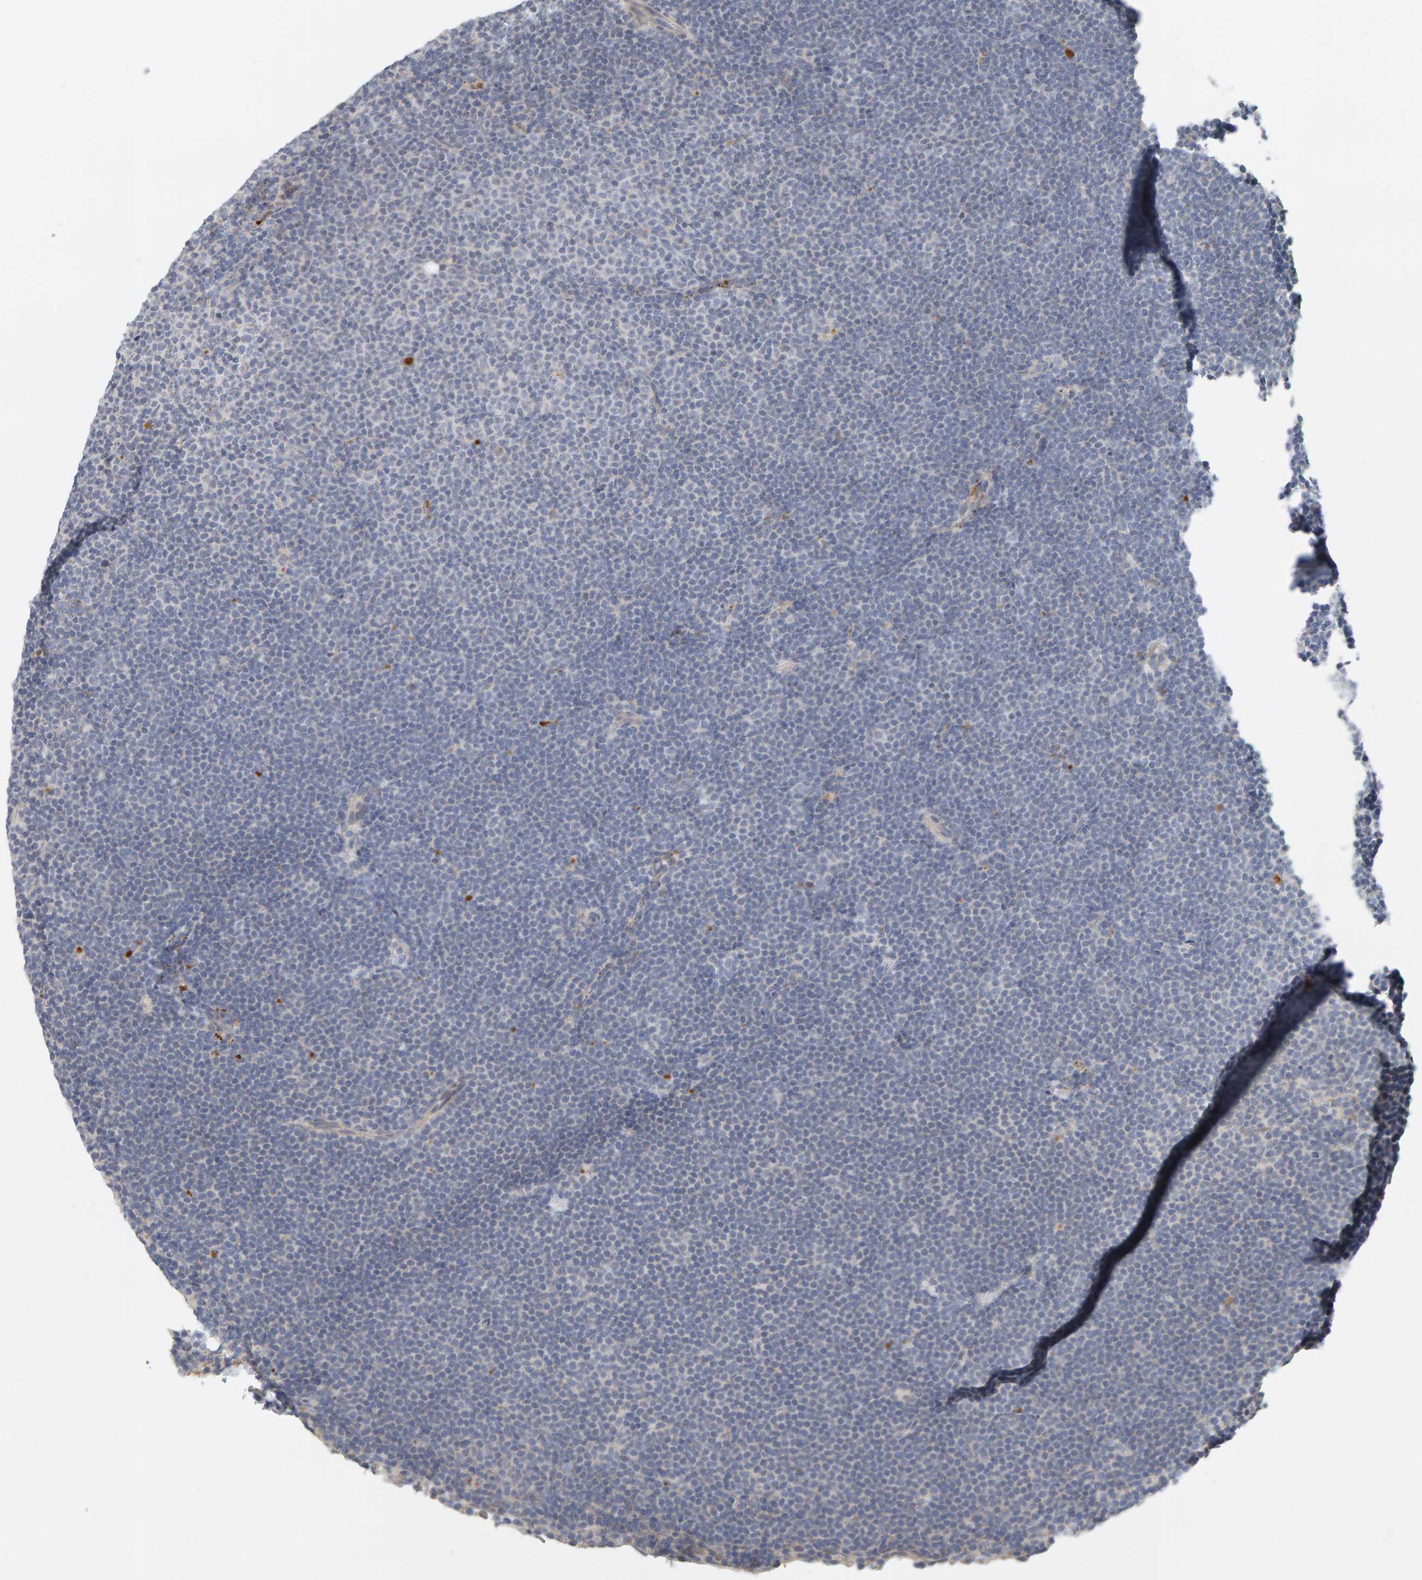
{"staining": {"intensity": "negative", "quantity": "none", "location": "none"}, "tissue": "lymphoma", "cell_type": "Tumor cells", "image_type": "cancer", "snomed": [{"axis": "morphology", "description": "Malignant lymphoma, non-Hodgkin's type, Low grade"}, {"axis": "topography", "description": "Lymph node"}], "caption": "Human lymphoma stained for a protein using IHC reveals no staining in tumor cells.", "gene": "IPPK", "patient": {"sex": "female", "age": 53}}